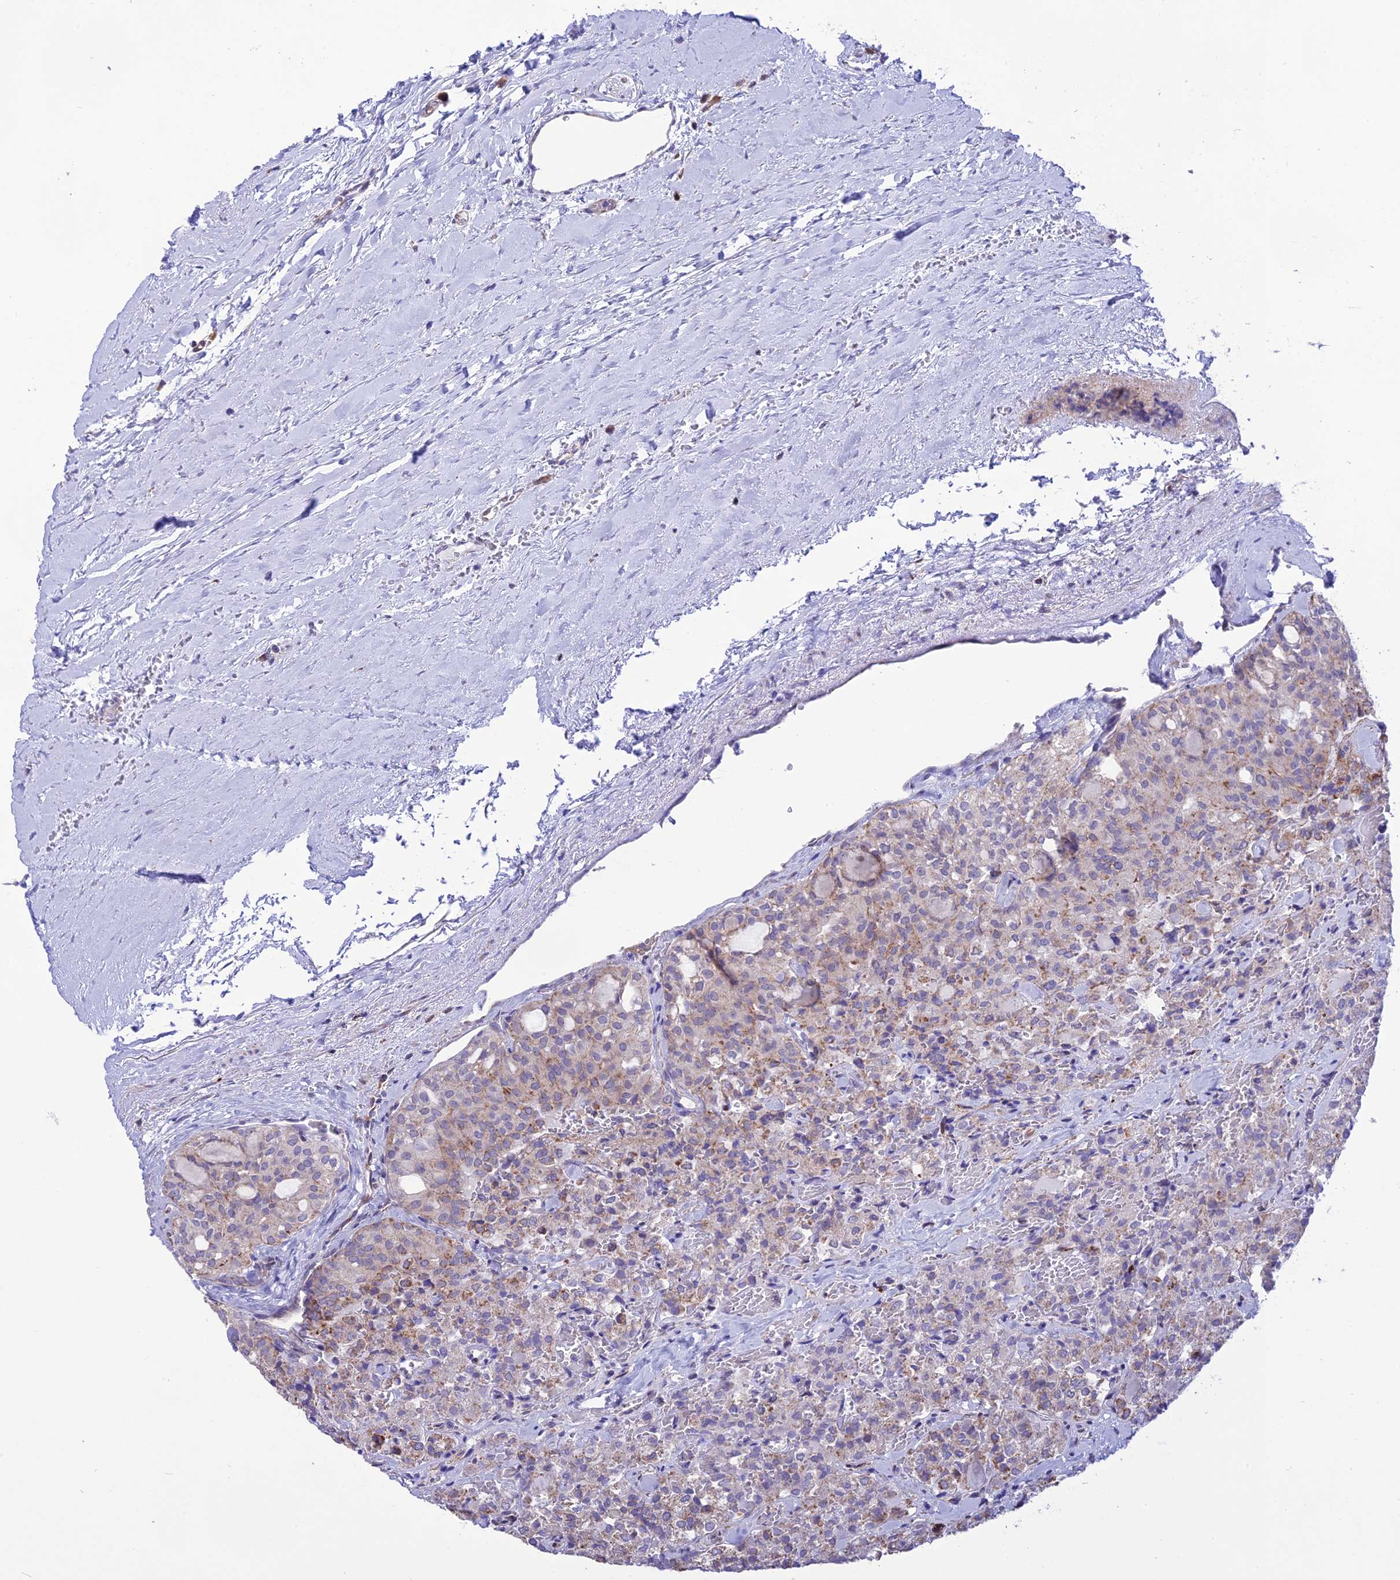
{"staining": {"intensity": "weak", "quantity": "25%-75%", "location": "cytoplasmic/membranous"}, "tissue": "thyroid cancer", "cell_type": "Tumor cells", "image_type": "cancer", "snomed": [{"axis": "morphology", "description": "Follicular adenoma carcinoma, NOS"}, {"axis": "topography", "description": "Thyroid gland"}], "caption": "This is an image of IHC staining of thyroid follicular adenoma carcinoma, which shows weak expression in the cytoplasmic/membranous of tumor cells.", "gene": "DOC2B", "patient": {"sex": "male", "age": 75}}